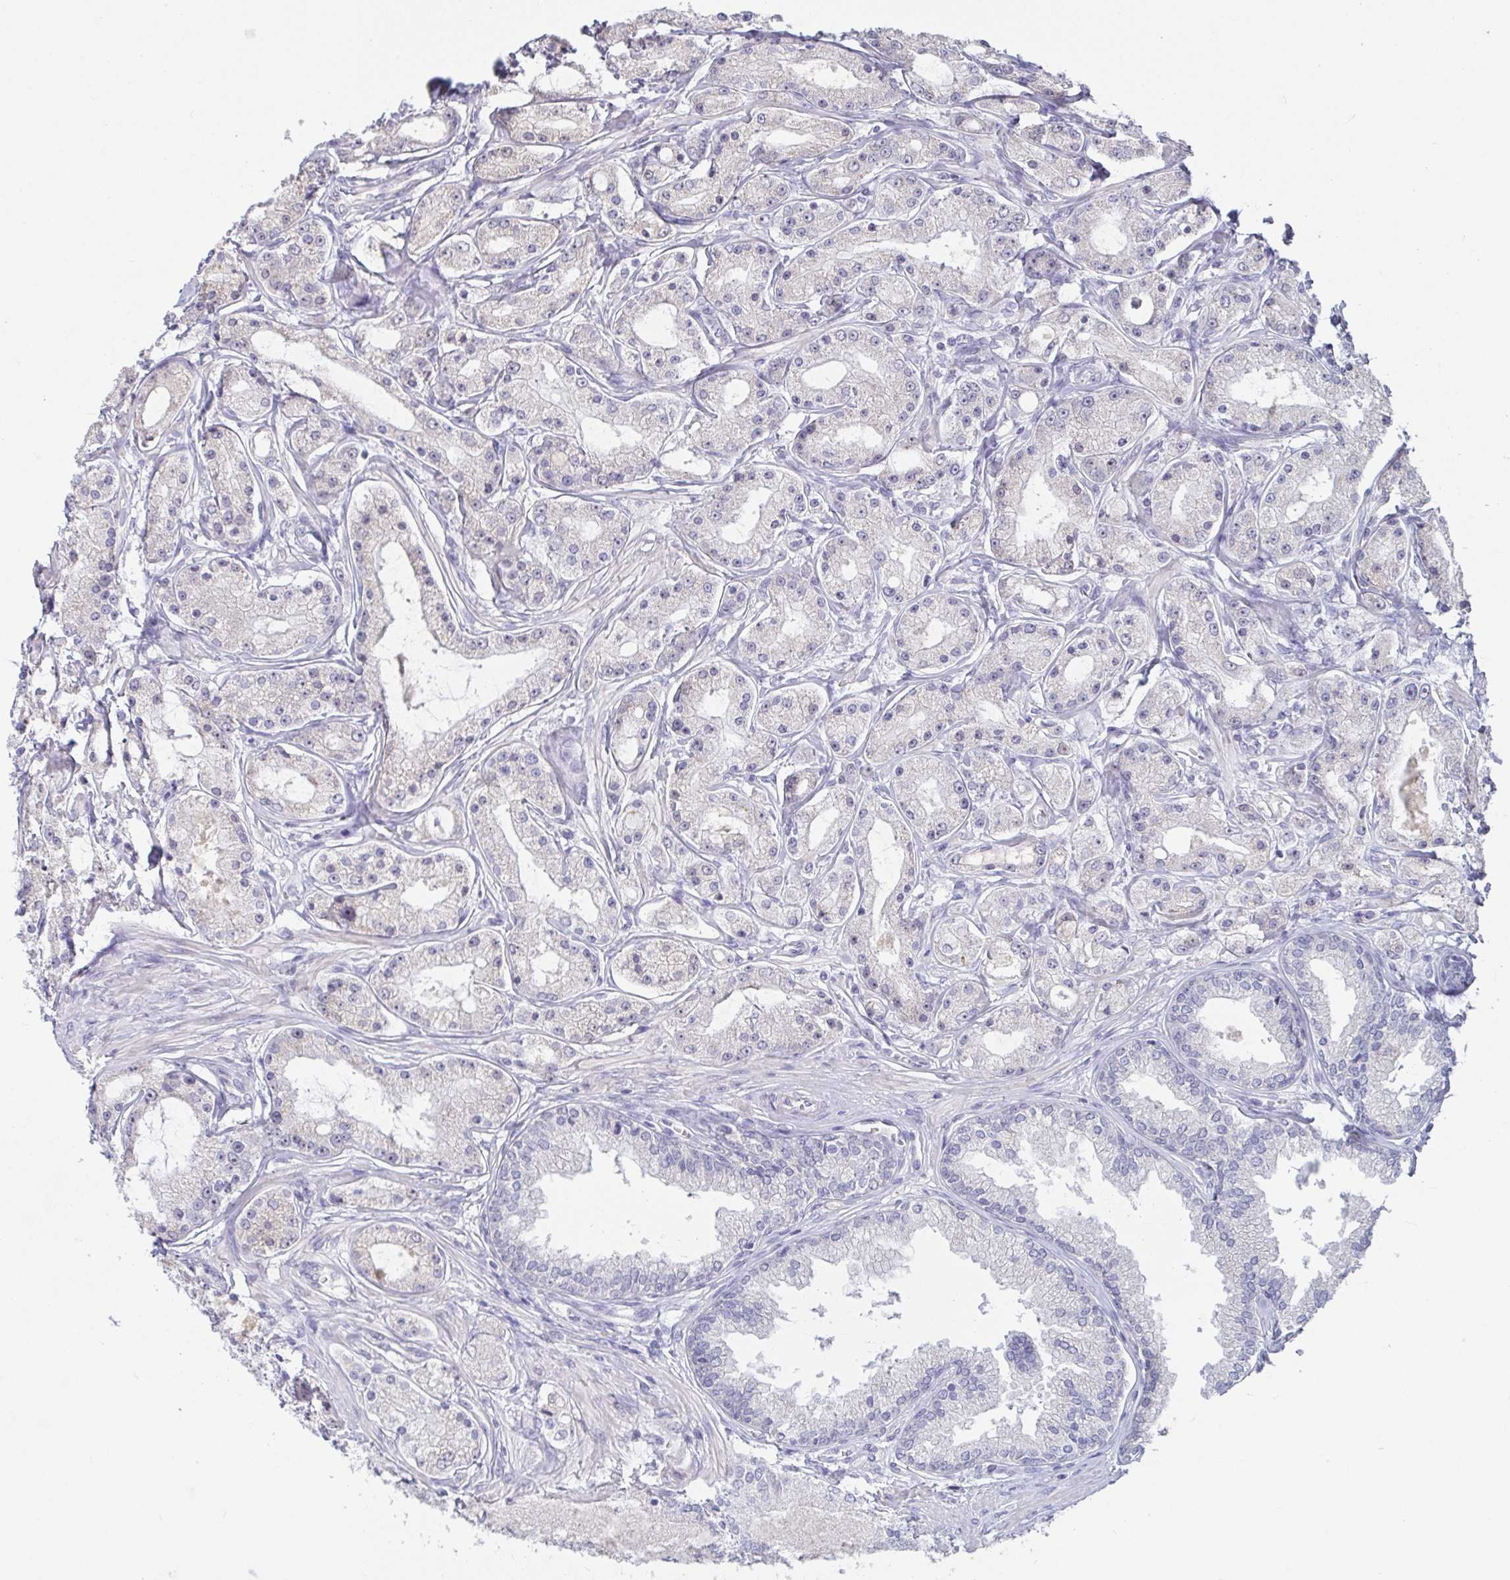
{"staining": {"intensity": "negative", "quantity": "none", "location": "none"}, "tissue": "prostate cancer", "cell_type": "Tumor cells", "image_type": "cancer", "snomed": [{"axis": "morphology", "description": "Adenocarcinoma, High grade"}, {"axis": "topography", "description": "Prostate"}], "caption": "This micrograph is of prostate cancer stained with IHC to label a protein in brown with the nuclei are counter-stained blue. There is no positivity in tumor cells.", "gene": "MYC", "patient": {"sex": "male", "age": 66}}